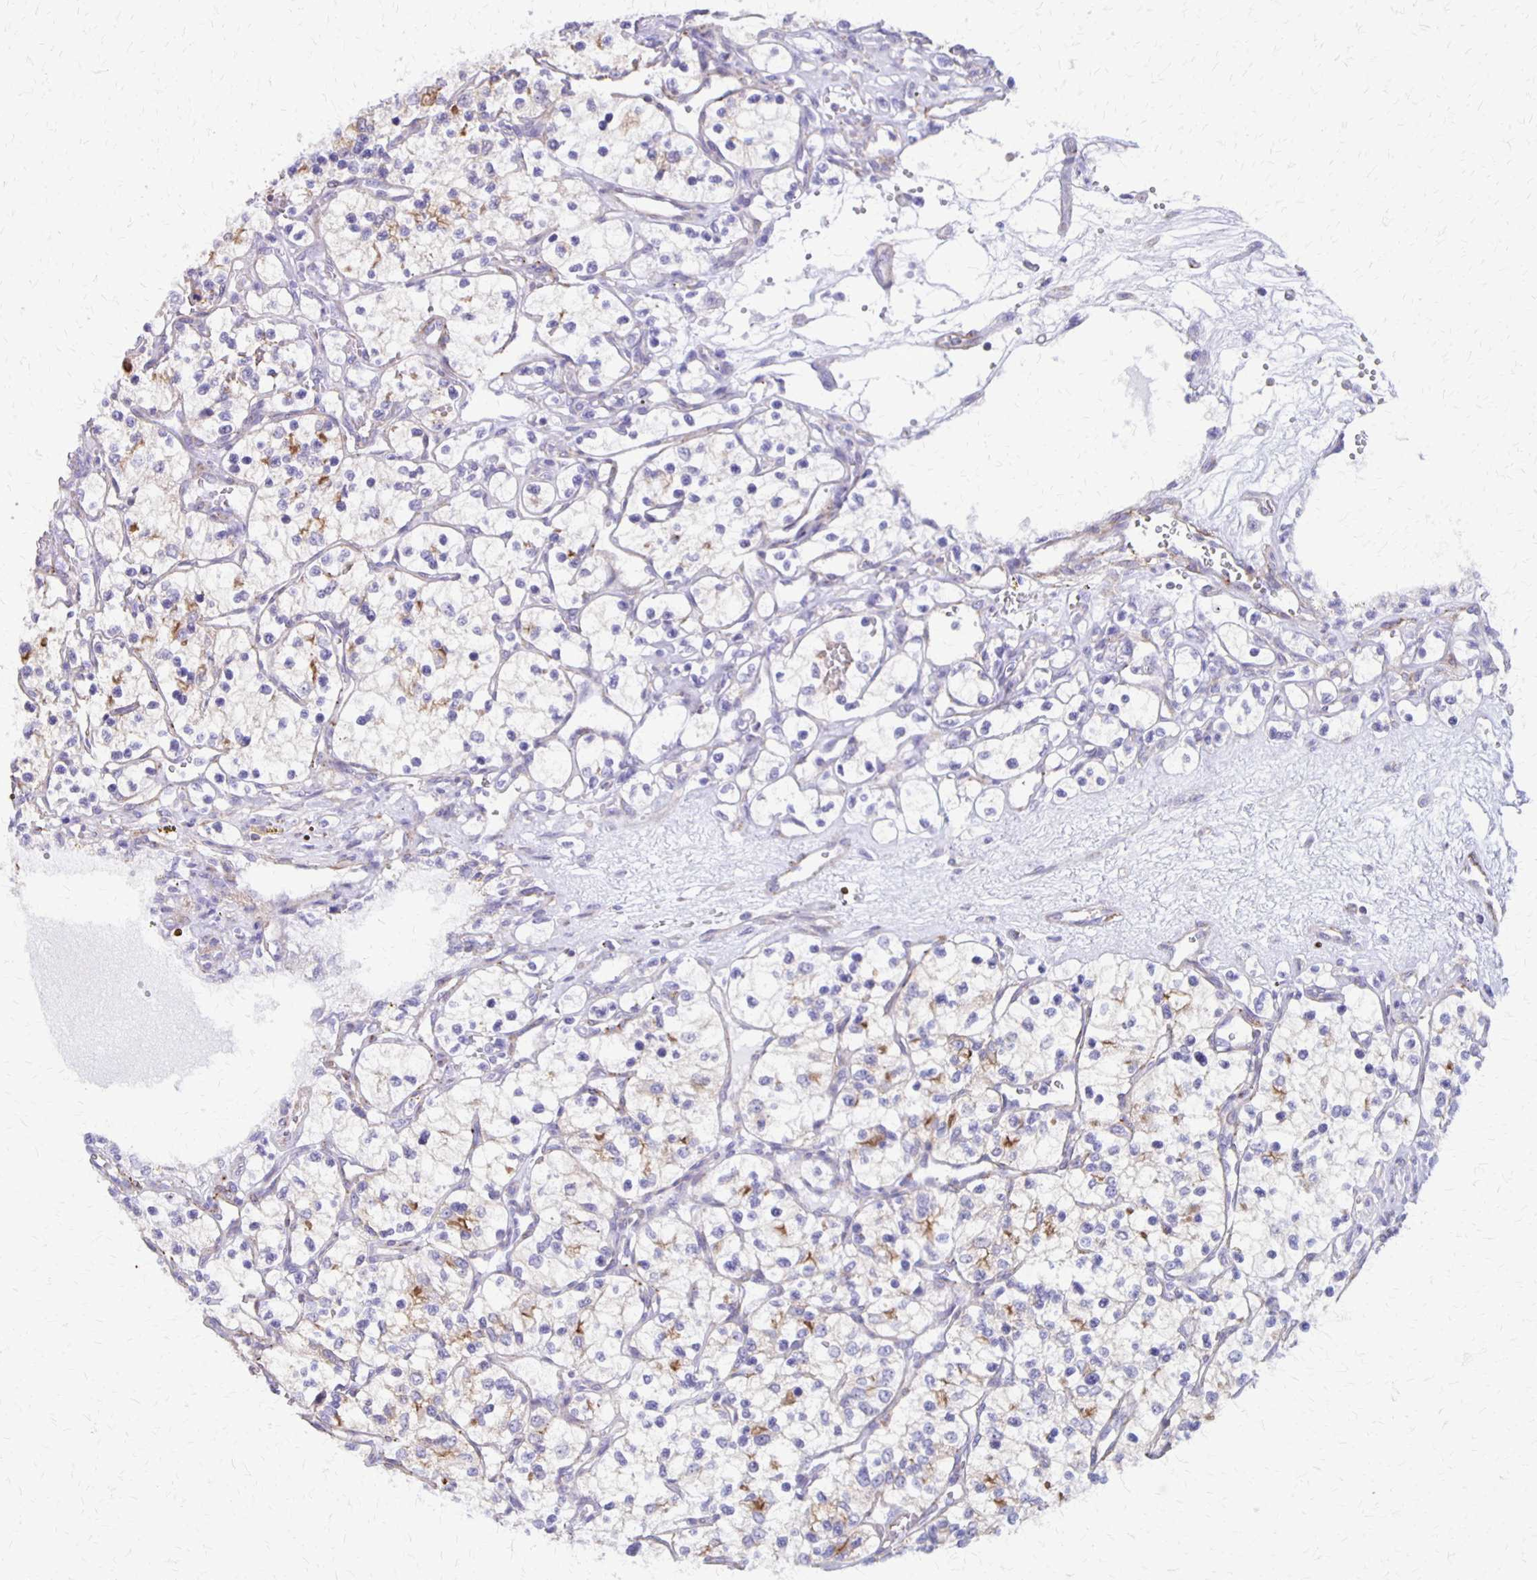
{"staining": {"intensity": "moderate", "quantity": "<25%", "location": "cytoplasmic/membranous"}, "tissue": "renal cancer", "cell_type": "Tumor cells", "image_type": "cancer", "snomed": [{"axis": "morphology", "description": "Adenocarcinoma, NOS"}, {"axis": "topography", "description": "Kidney"}], "caption": "The immunohistochemical stain shows moderate cytoplasmic/membranous expression in tumor cells of adenocarcinoma (renal) tissue.", "gene": "SEPTIN5", "patient": {"sex": "female", "age": 69}}